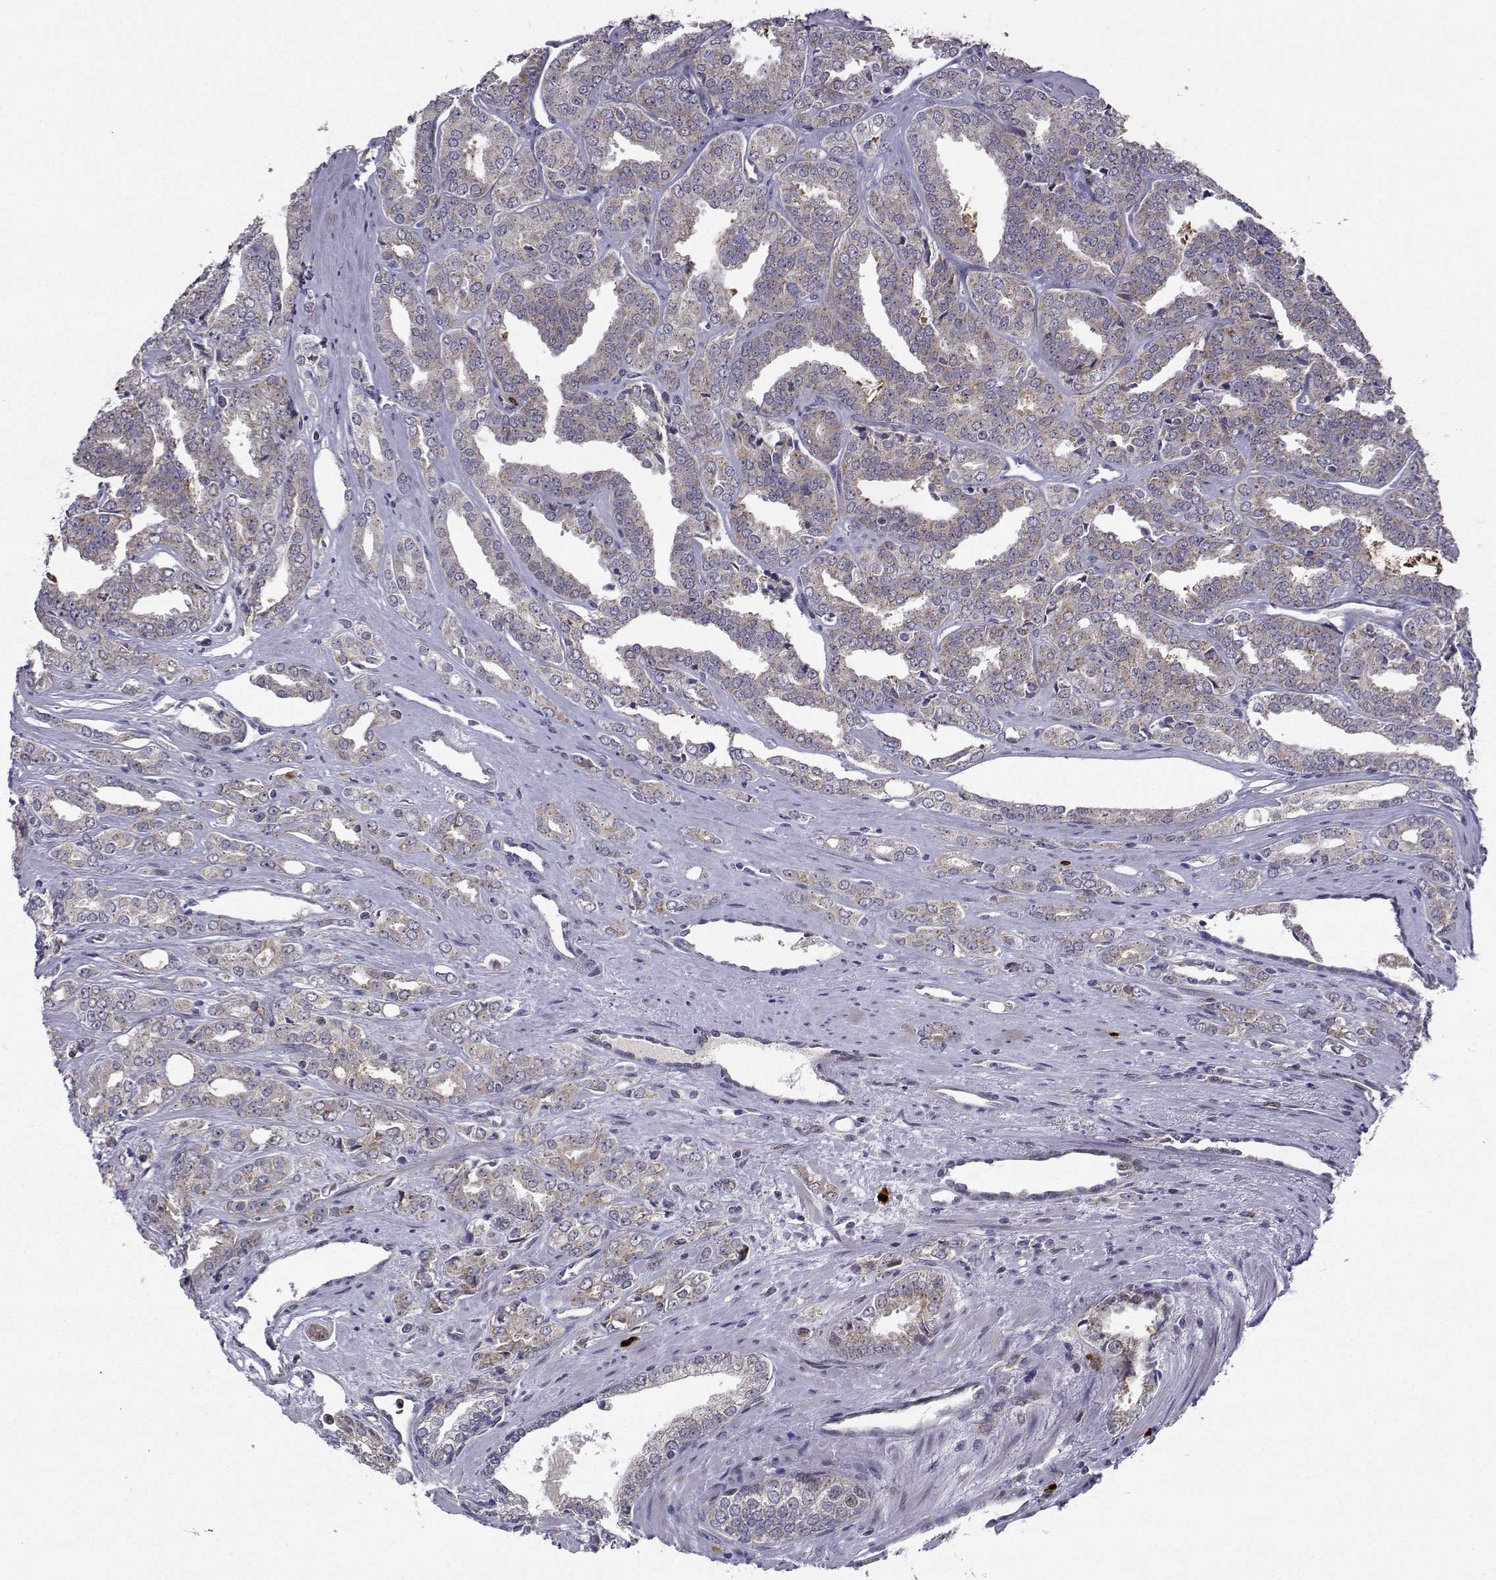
{"staining": {"intensity": "weak", "quantity": ">75%", "location": "cytoplasmic/membranous"}, "tissue": "prostate cancer", "cell_type": "Tumor cells", "image_type": "cancer", "snomed": [{"axis": "morphology", "description": "Adenocarcinoma, NOS"}, {"axis": "morphology", "description": "Adenocarcinoma, High grade"}, {"axis": "topography", "description": "Prostate"}], "caption": "High-magnification brightfield microscopy of prostate adenocarcinoma stained with DAB (brown) and counterstained with hematoxylin (blue). tumor cells exhibit weak cytoplasmic/membranous expression is appreciated in about>75% of cells. (DAB IHC with brightfield microscopy, high magnification).", "gene": "NECAB3", "patient": {"sex": "male", "age": 70}}